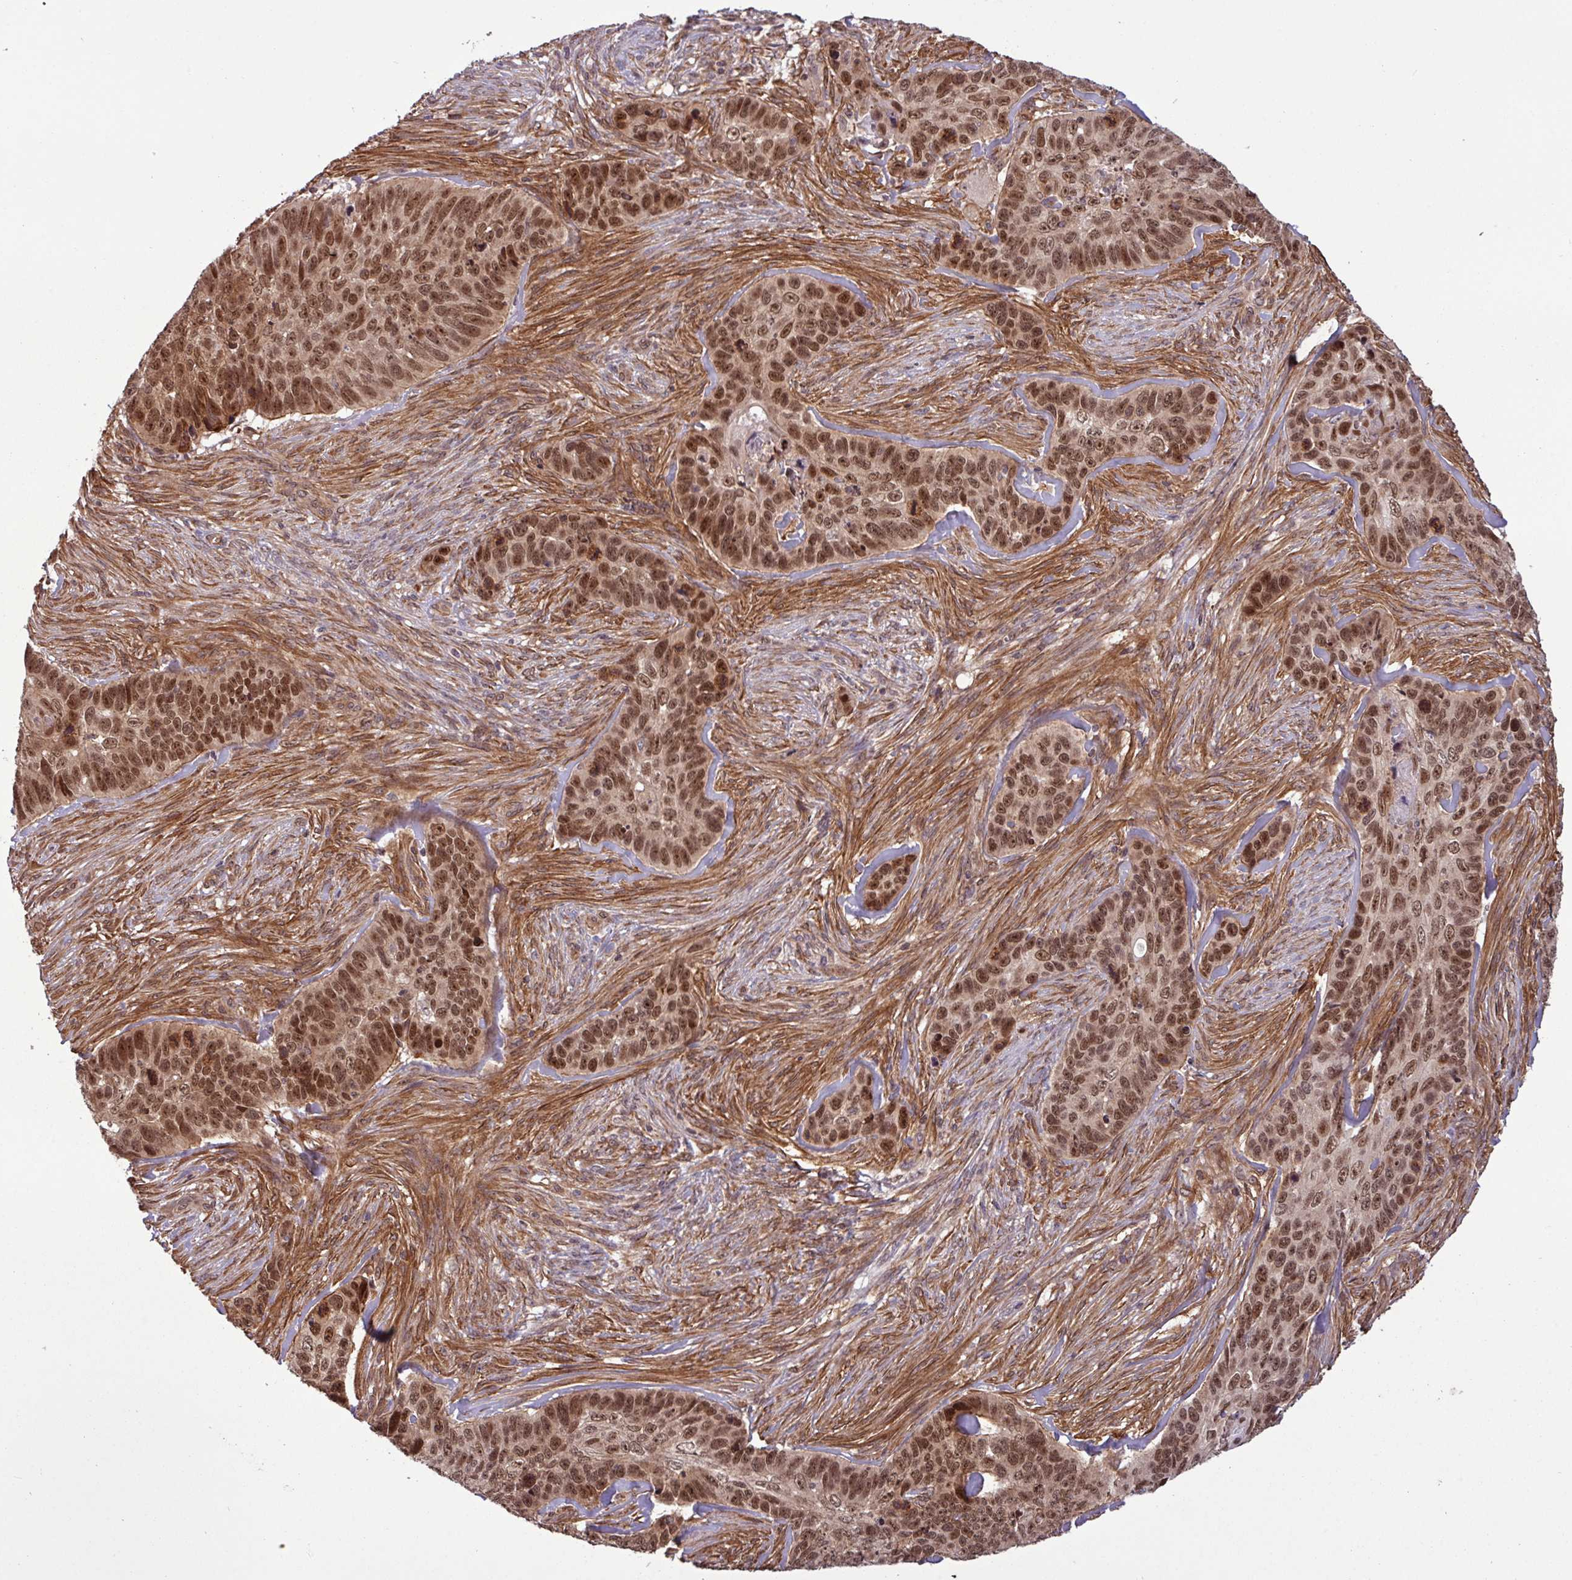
{"staining": {"intensity": "moderate", "quantity": ">75%", "location": "nuclear"}, "tissue": "skin cancer", "cell_type": "Tumor cells", "image_type": "cancer", "snomed": [{"axis": "morphology", "description": "Basal cell carcinoma"}, {"axis": "topography", "description": "Skin"}], "caption": "Moderate nuclear protein staining is present in approximately >75% of tumor cells in skin cancer.", "gene": "C7orf50", "patient": {"sex": "female", "age": 82}}